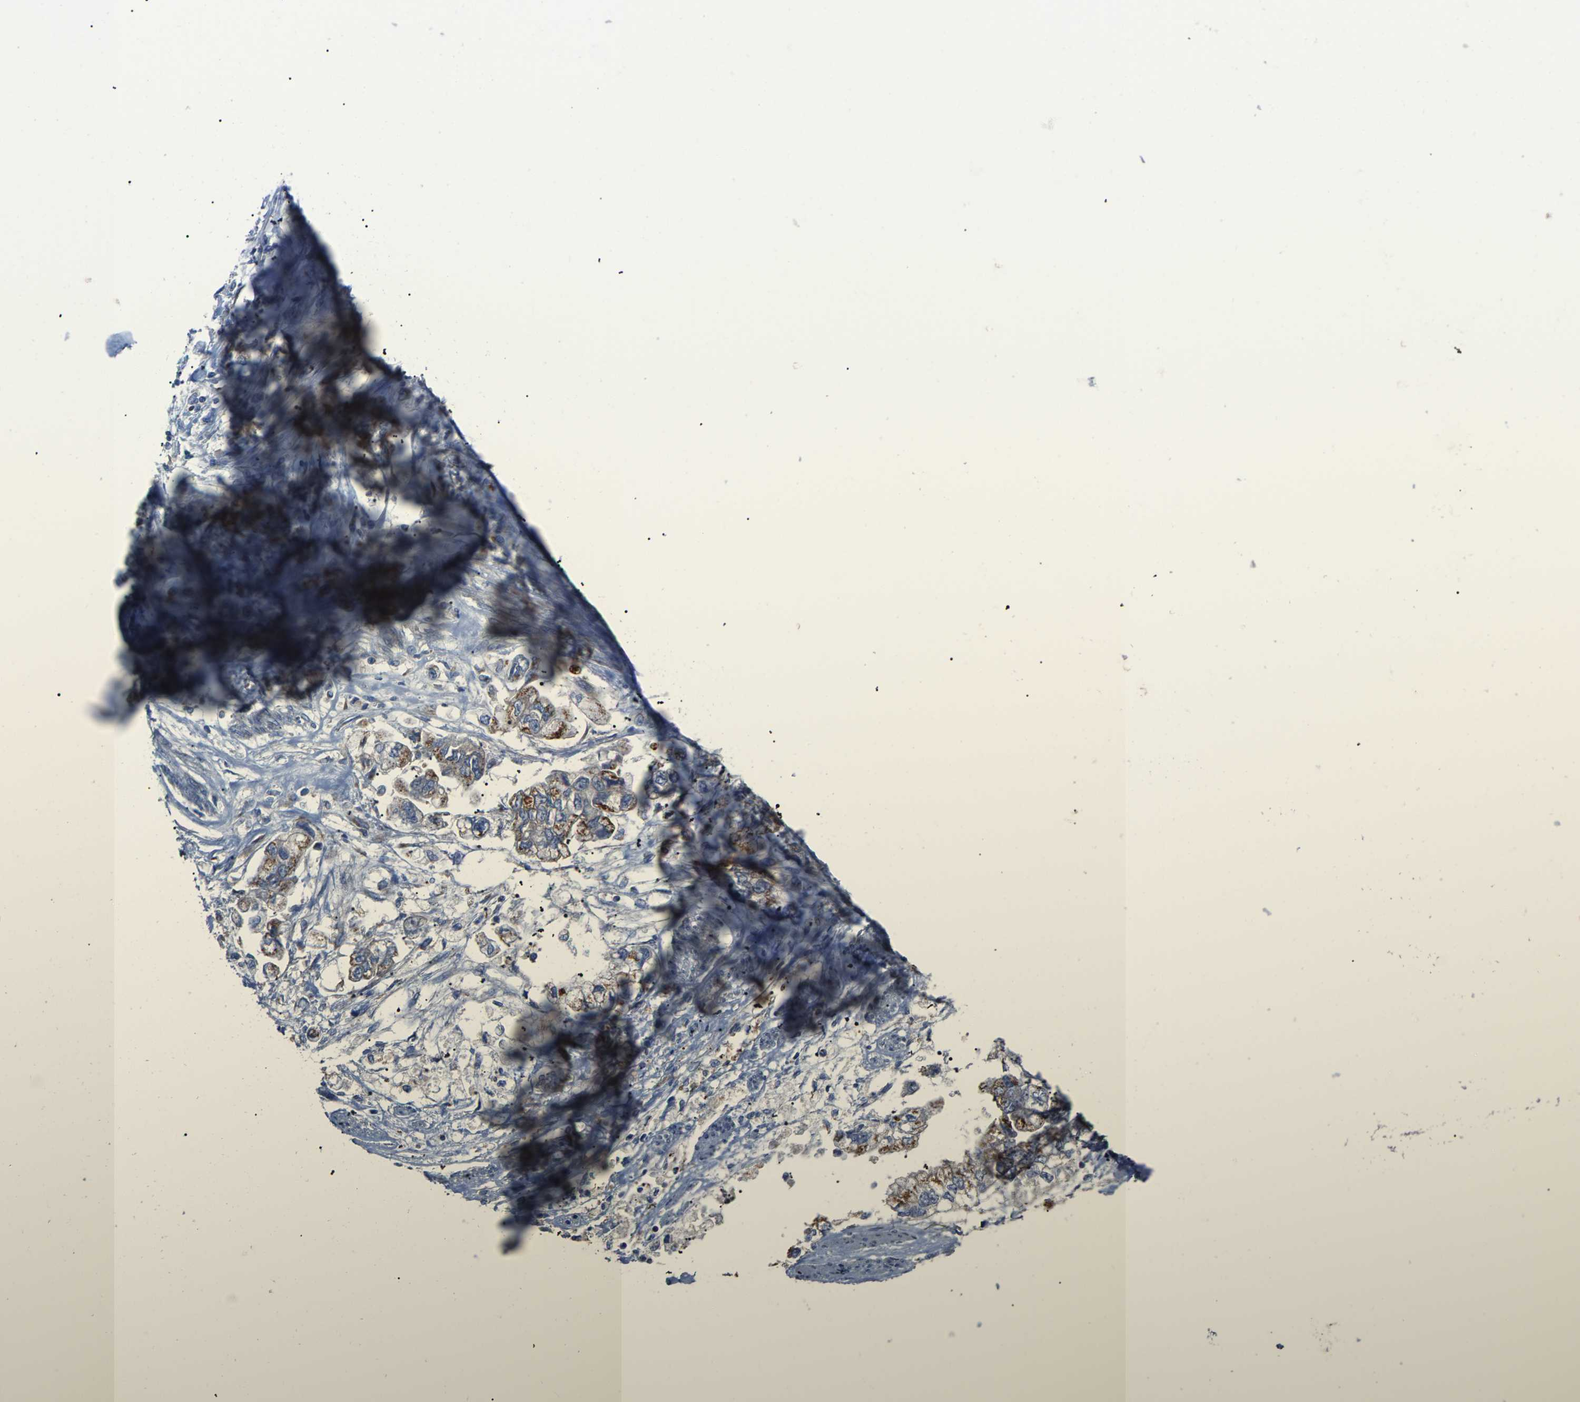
{"staining": {"intensity": "moderate", "quantity": ">75%", "location": "cytoplasmic/membranous"}, "tissue": "stomach cancer", "cell_type": "Tumor cells", "image_type": "cancer", "snomed": [{"axis": "morphology", "description": "Normal tissue, NOS"}, {"axis": "morphology", "description": "Adenocarcinoma, NOS"}, {"axis": "topography", "description": "Stomach"}], "caption": "A high-resolution micrograph shows IHC staining of stomach adenocarcinoma, which exhibits moderate cytoplasmic/membranous staining in about >75% of tumor cells. (DAB = brown stain, brightfield microscopy at high magnification).", "gene": "CANT1", "patient": {"sex": "male", "age": 62}}